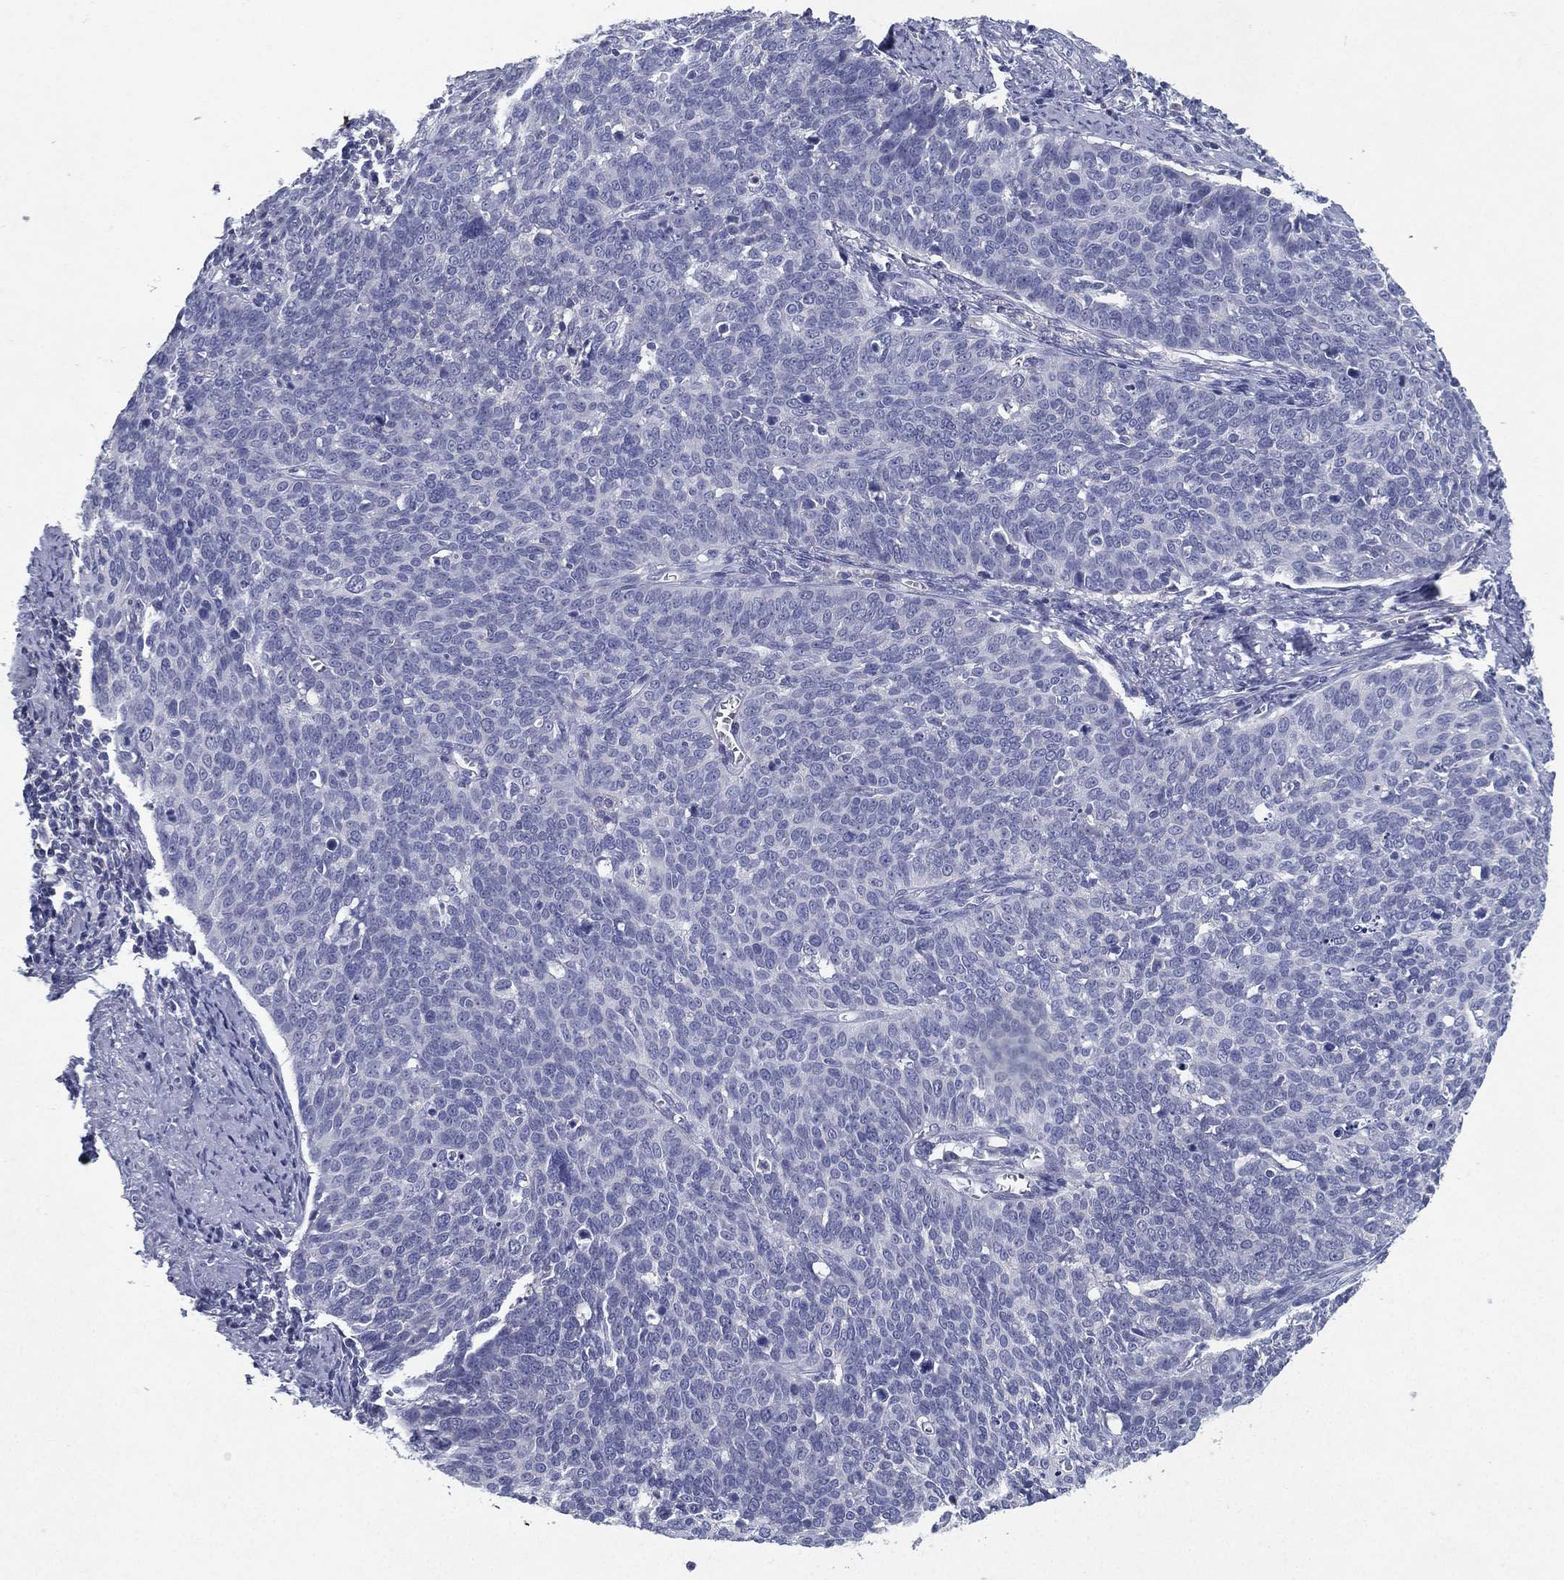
{"staining": {"intensity": "negative", "quantity": "none", "location": "none"}, "tissue": "cervical cancer", "cell_type": "Tumor cells", "image_type": "cancer", "snomed": [{"axis": "morphology", "description": "Normal tissue, NOS"}, {"axis": "morphology", "description": "Squamous cell carcinoma, NOS"}, {"axis": "topography", "description": "Cervix"}], "caption": "An image of human cervical cancer is negative for staining in tumor cells.", "gene": "RGS13", "patient": {"sex": "female", "age": 39}}